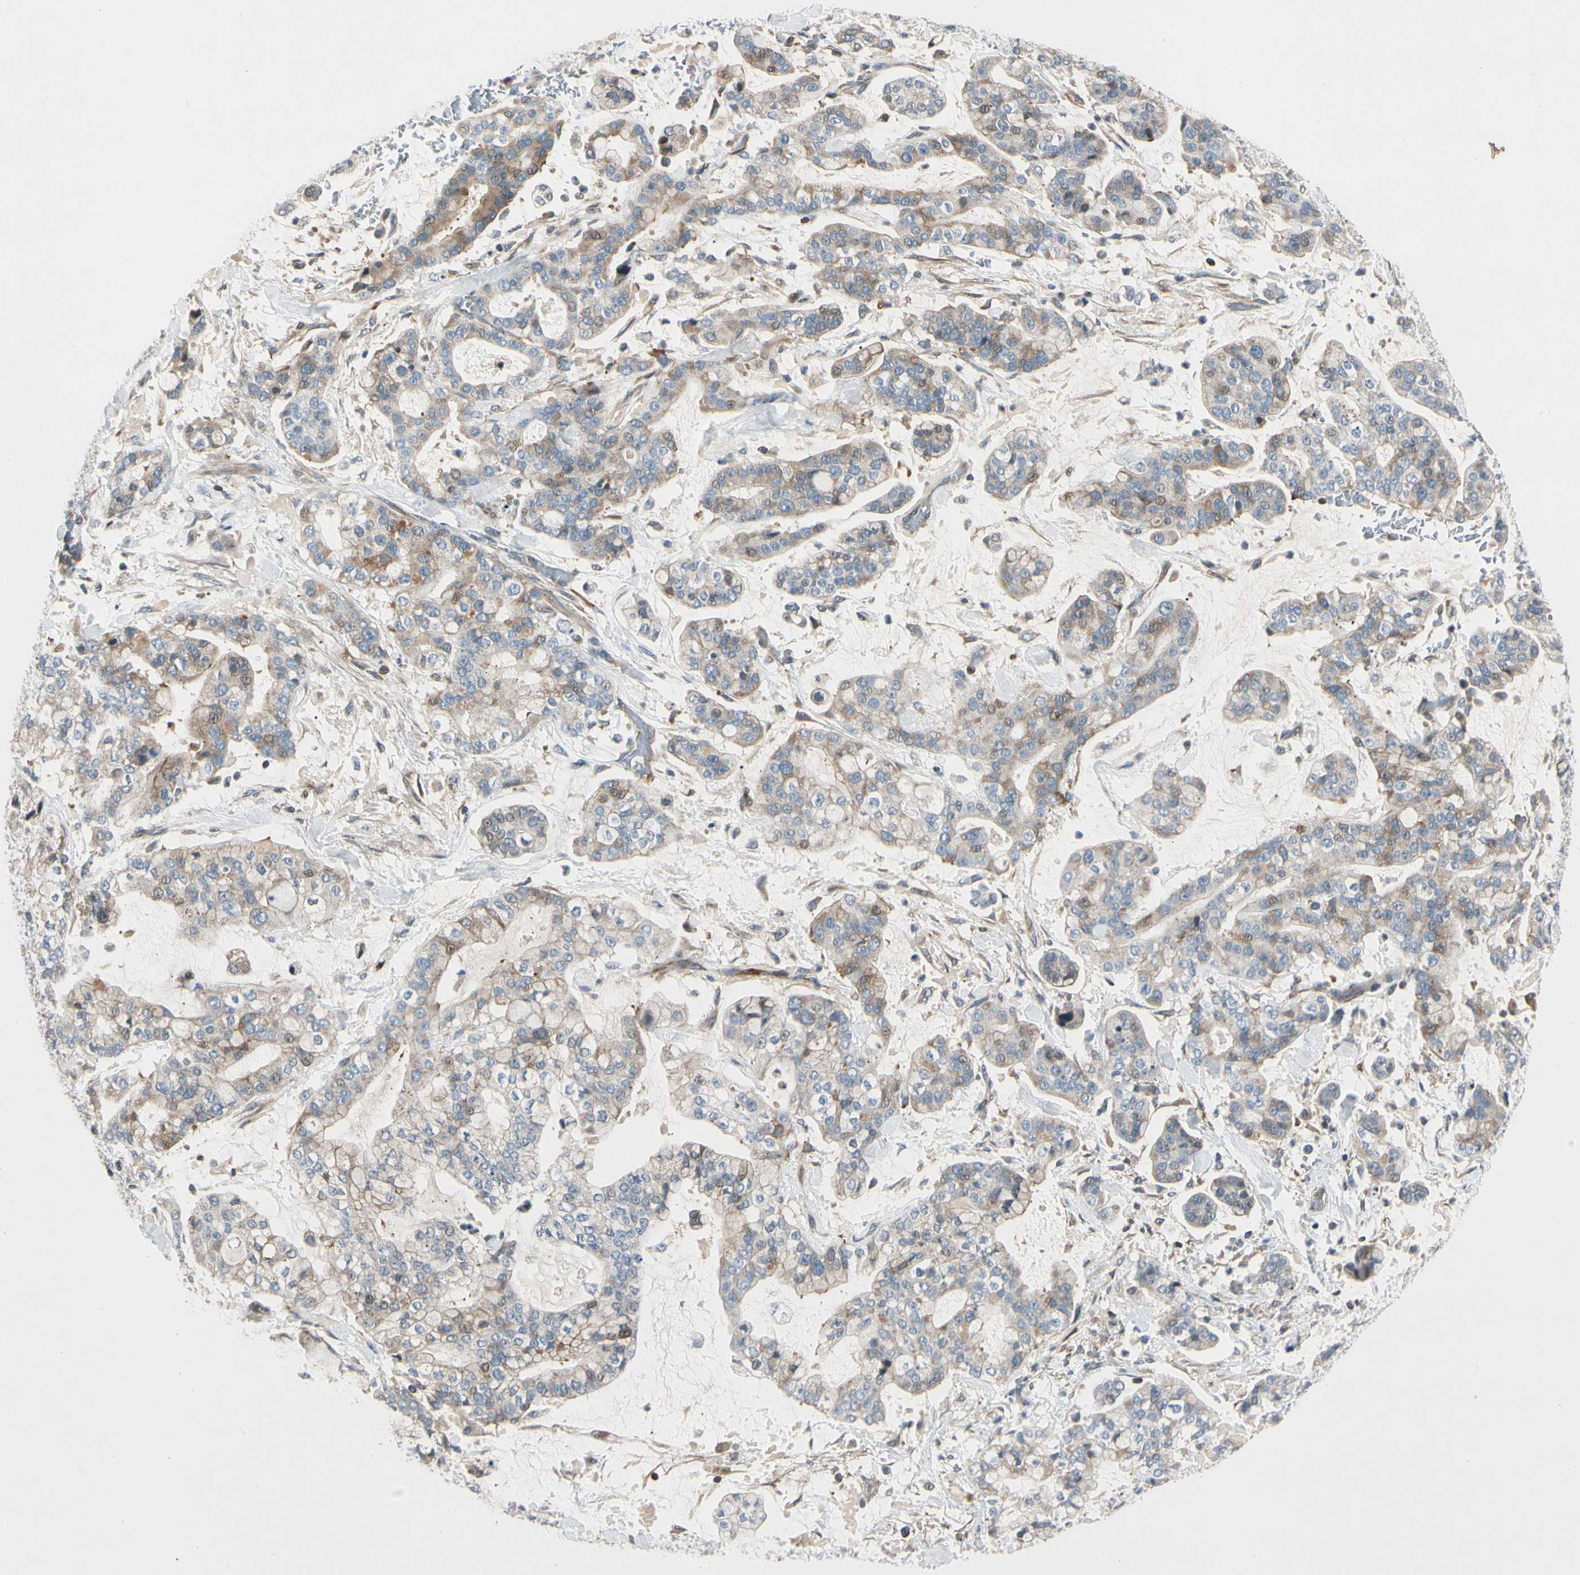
{"staining": {"intensity": "moderate", "quantity": "25%-75%", "location": "cytoplasmic/membranous"}, "tissue": "stomach cancer", "cell_type": "Tumor cells", "image_type": "cancer", "snomed": [{"axis": "morphology", "description": "Normal tissue, NOS"}, {"axis": "morphology", "description": "Adenocarcinoma, NOS"}, {"axis": "topography", "description": "Stomach, upper"}, {"axis": "topography", "description": "Stomach"}], "caption": "A medium amount of moderate cytoplasmic/membranous positivity is identified in approximately 25%-75% of tumor cells in stomach cancer tissue.", "gene": "CDH6", "patient": {"sex": "male", "age": 76}}